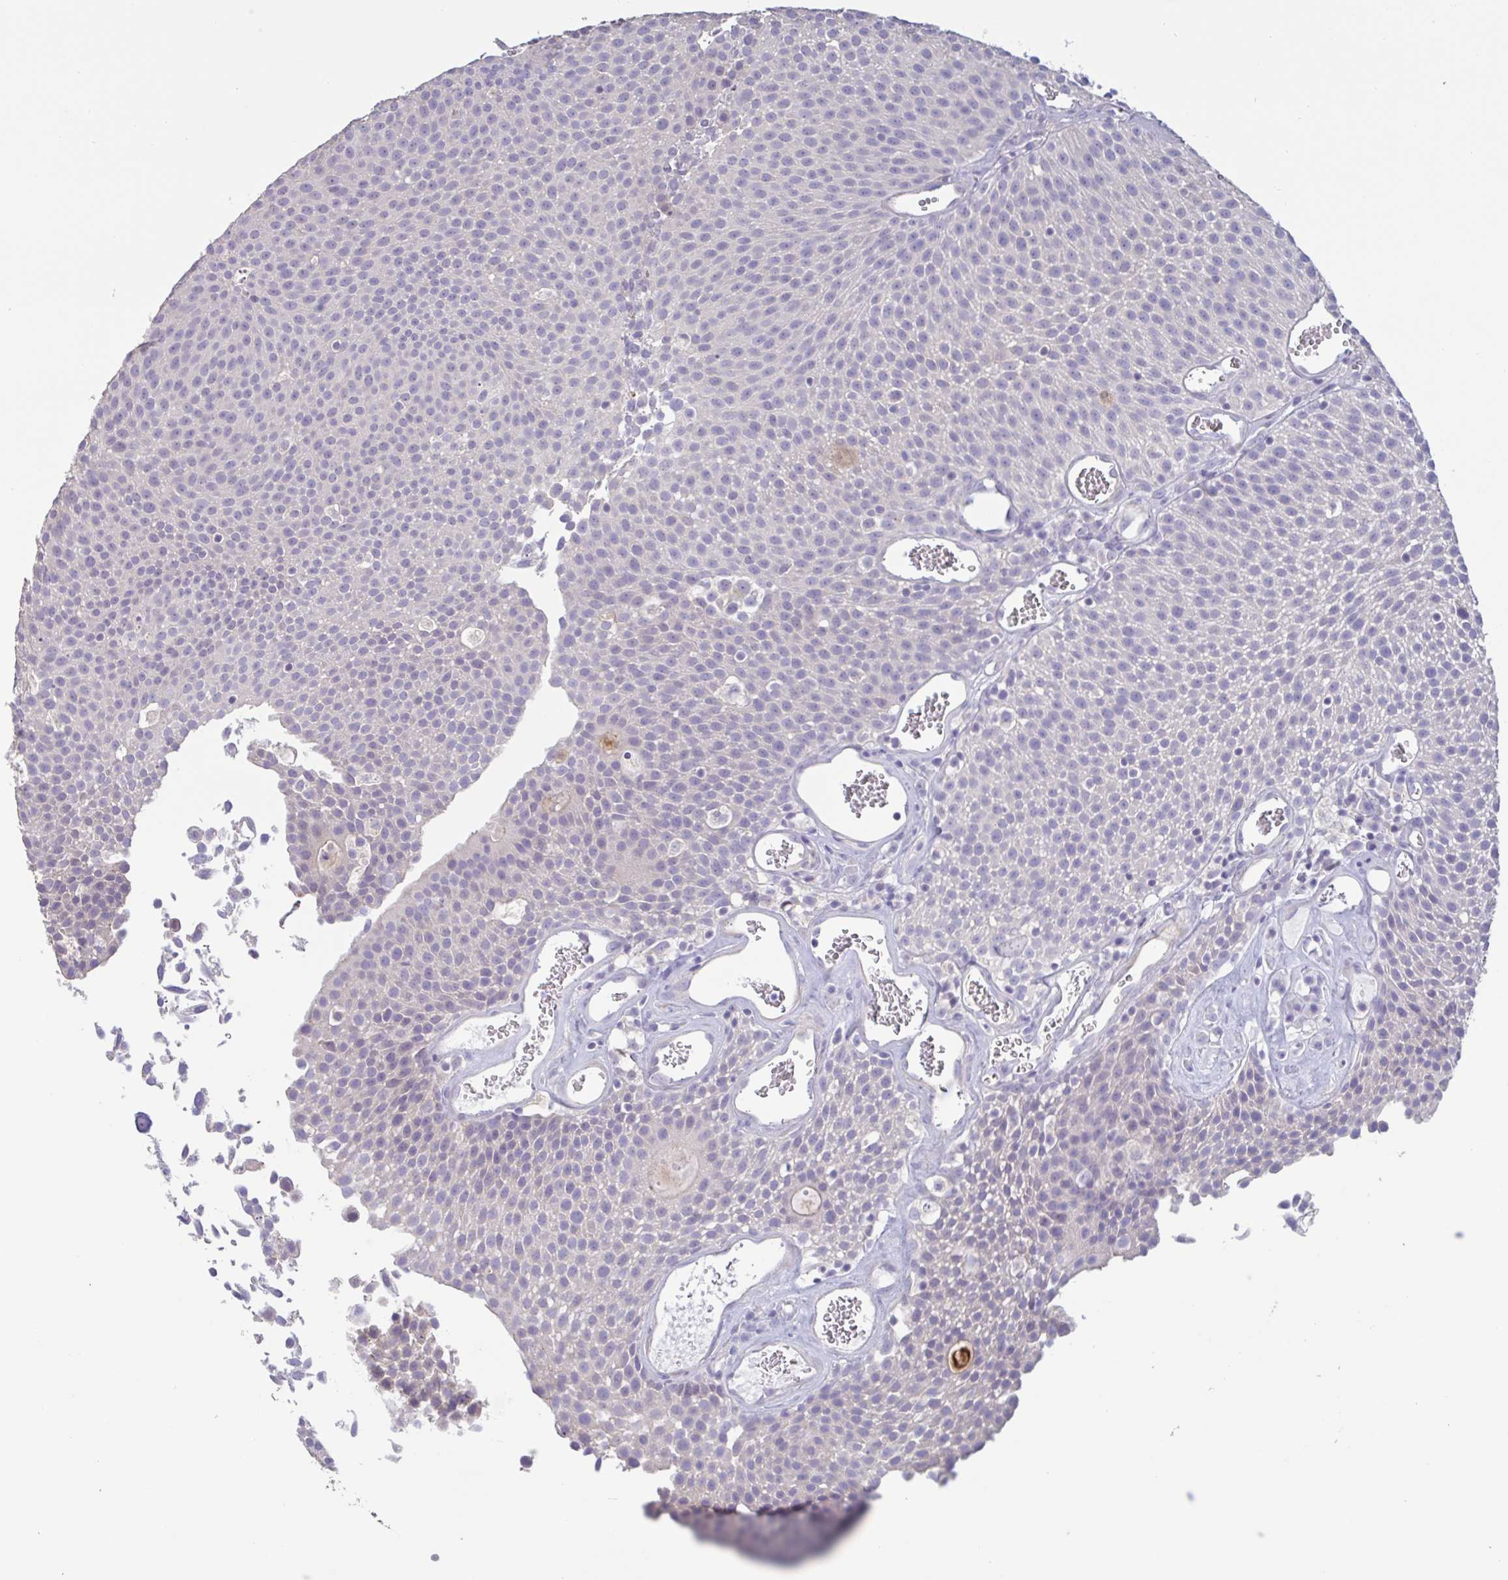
{"staining": {"intensity": "negative", "quantity": "none", "location": "none"}, "tissue": "urothelial cancer", "cell_type": "Tumor cells", "image_type": "cancer", "snomed": [{"axis": "morphology", "description": "Urothelial carcinoma, Low grade"}, {"axis": "topography", "description": "Urinary bladder"}], "caption": "Immunohistochemical staining of human urothelial cancer demonstrates no significant positivity in tumor cells.", "gene": "CHMP5", "patient": {"sex": "female", "age": 79}}